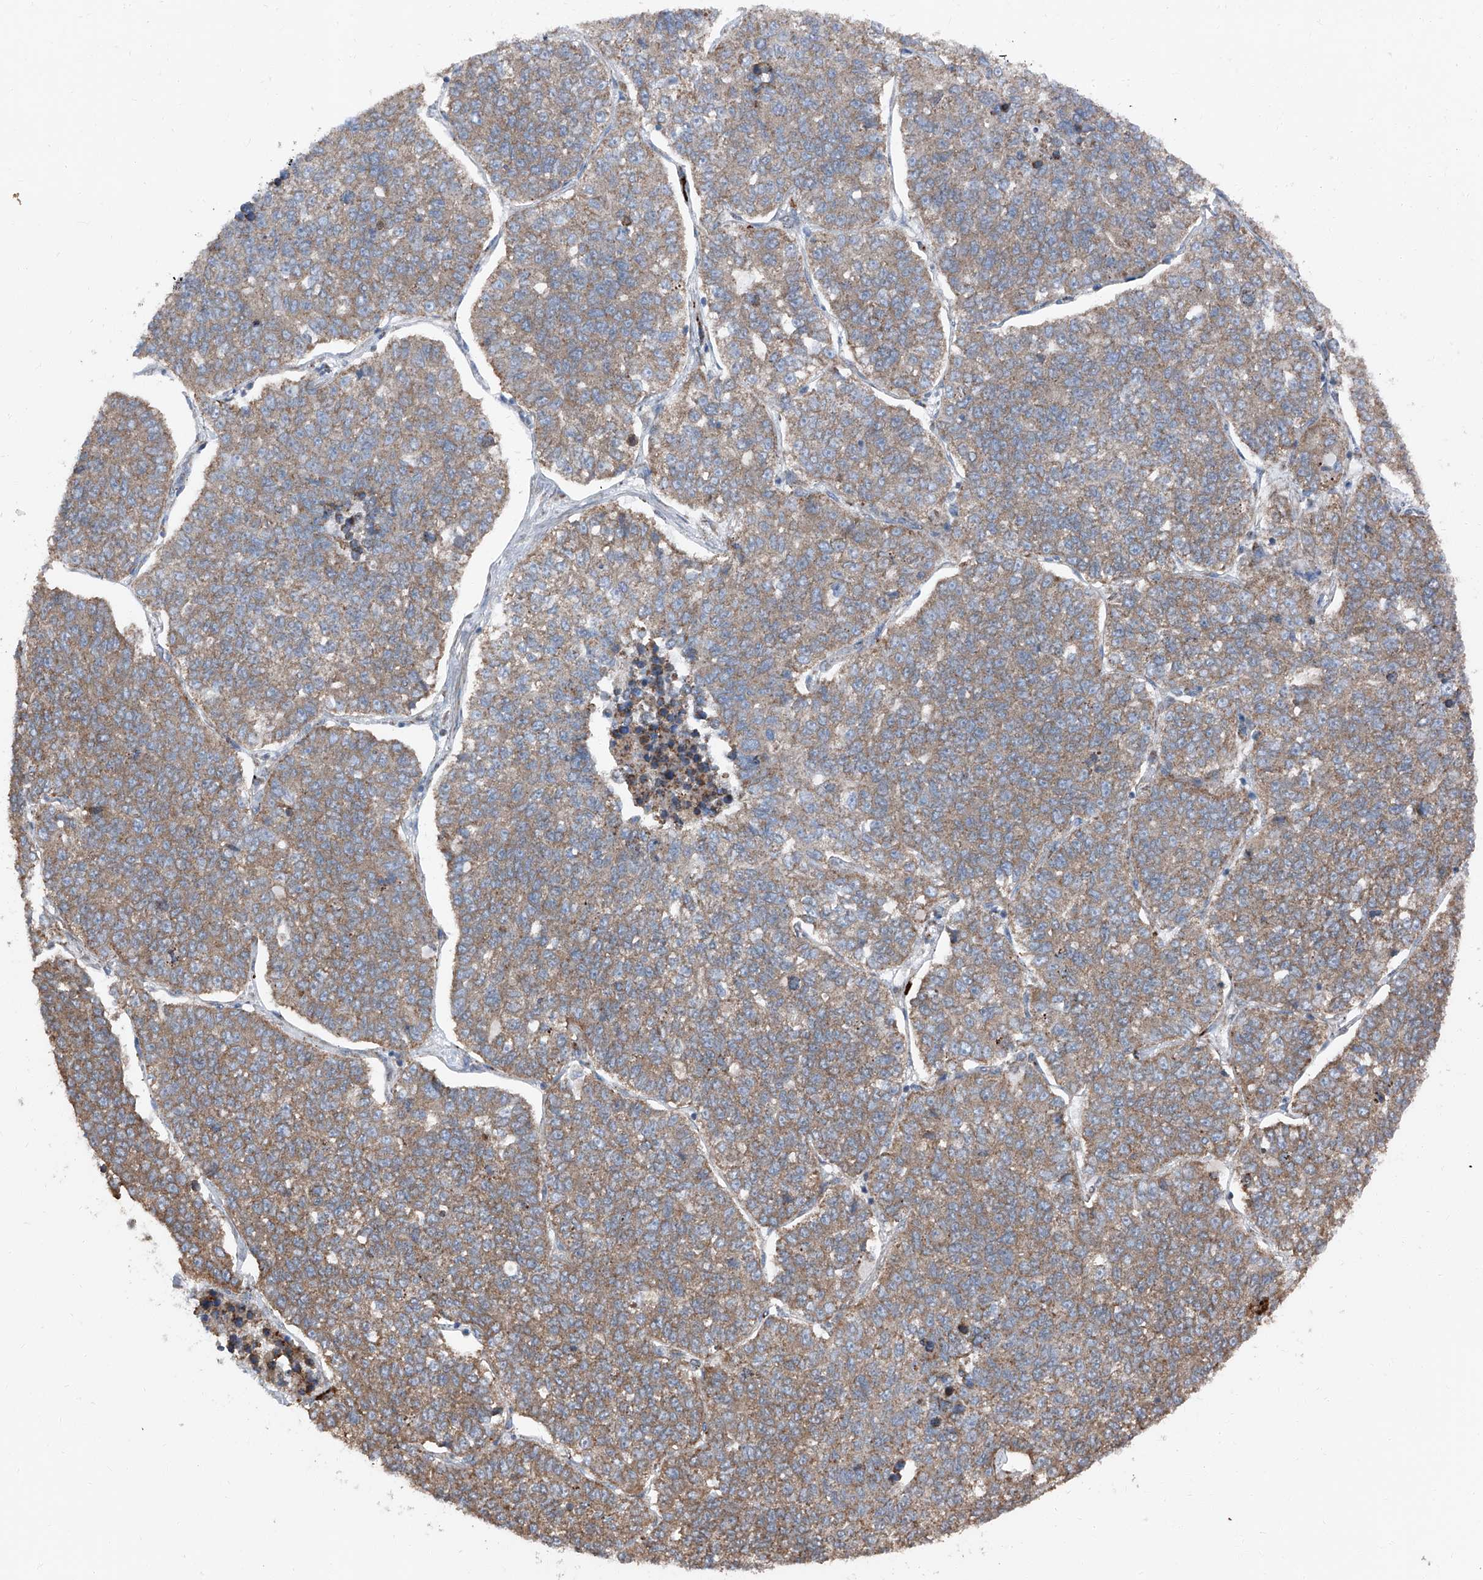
{"staining": {"intensity": "weak", "quantity": ">75%", "location": "cytoplasmic/membranous"}, "tissue": "lung cancer", "cell_type": "Tumor cells", "image_type": "cancer", "snomed": [{"axis": "morphology", "description": "Adenocarcinoma, NOS"}, {"axis": "topography", "description": "Lung"}], "caption": "Immunohistochemical staining of lung cancer (adenocarcinoma) demonstrates low levels of weak cytoplasmic/membranous positivity in about >75% of tumor cells.", "gene": "LIMK1", "patient": {"sex": "male", "age": 49}}